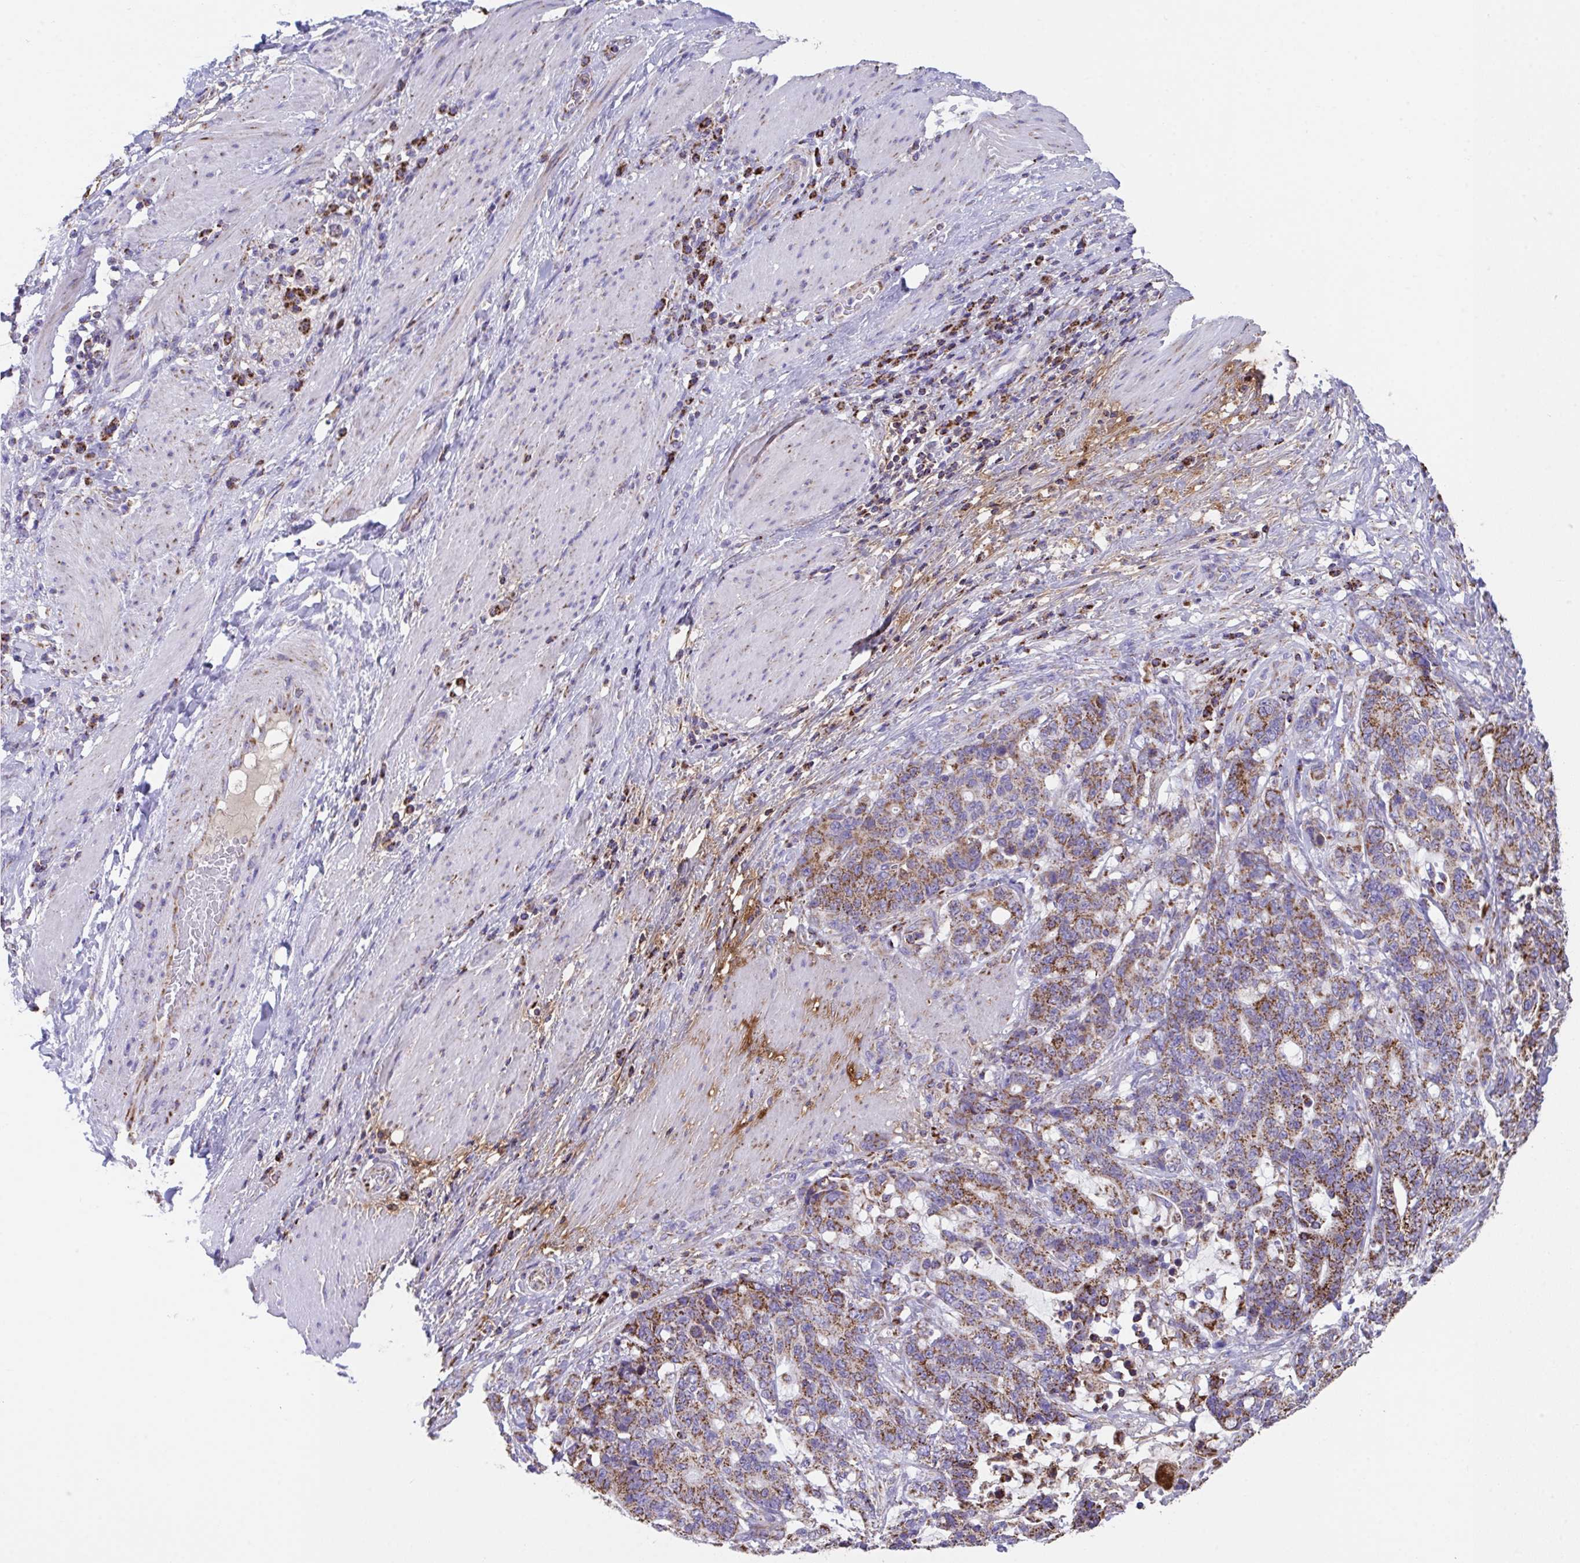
{"staining": {"intensity": "moderate", "quantity": ">75%", "location": "cytoplasmic/membranous"}, "tissue": "stomach cancer", "cell_type": "Tumor cells", "image_type": "cancer", "snomed": [{"axis": "morphology", "description": "Normal tissue, NOS"}, {"axis": "morphology", "description": "Adenocarcinoma, NOS"}, {"axis": "topography", "description": "Stomach"}], "caption": "High-magnification brightfield microscopy of adenocarcinoma (stomach) stained with DAB (brown) and counterstained with hematoxylin (blue). tumor cells exhibit moderate cytoplasmic/membranous expression is present in about>75% of cells.", "gene": "PCMTD2", "patient": {"sex": "female", "age": 64}}